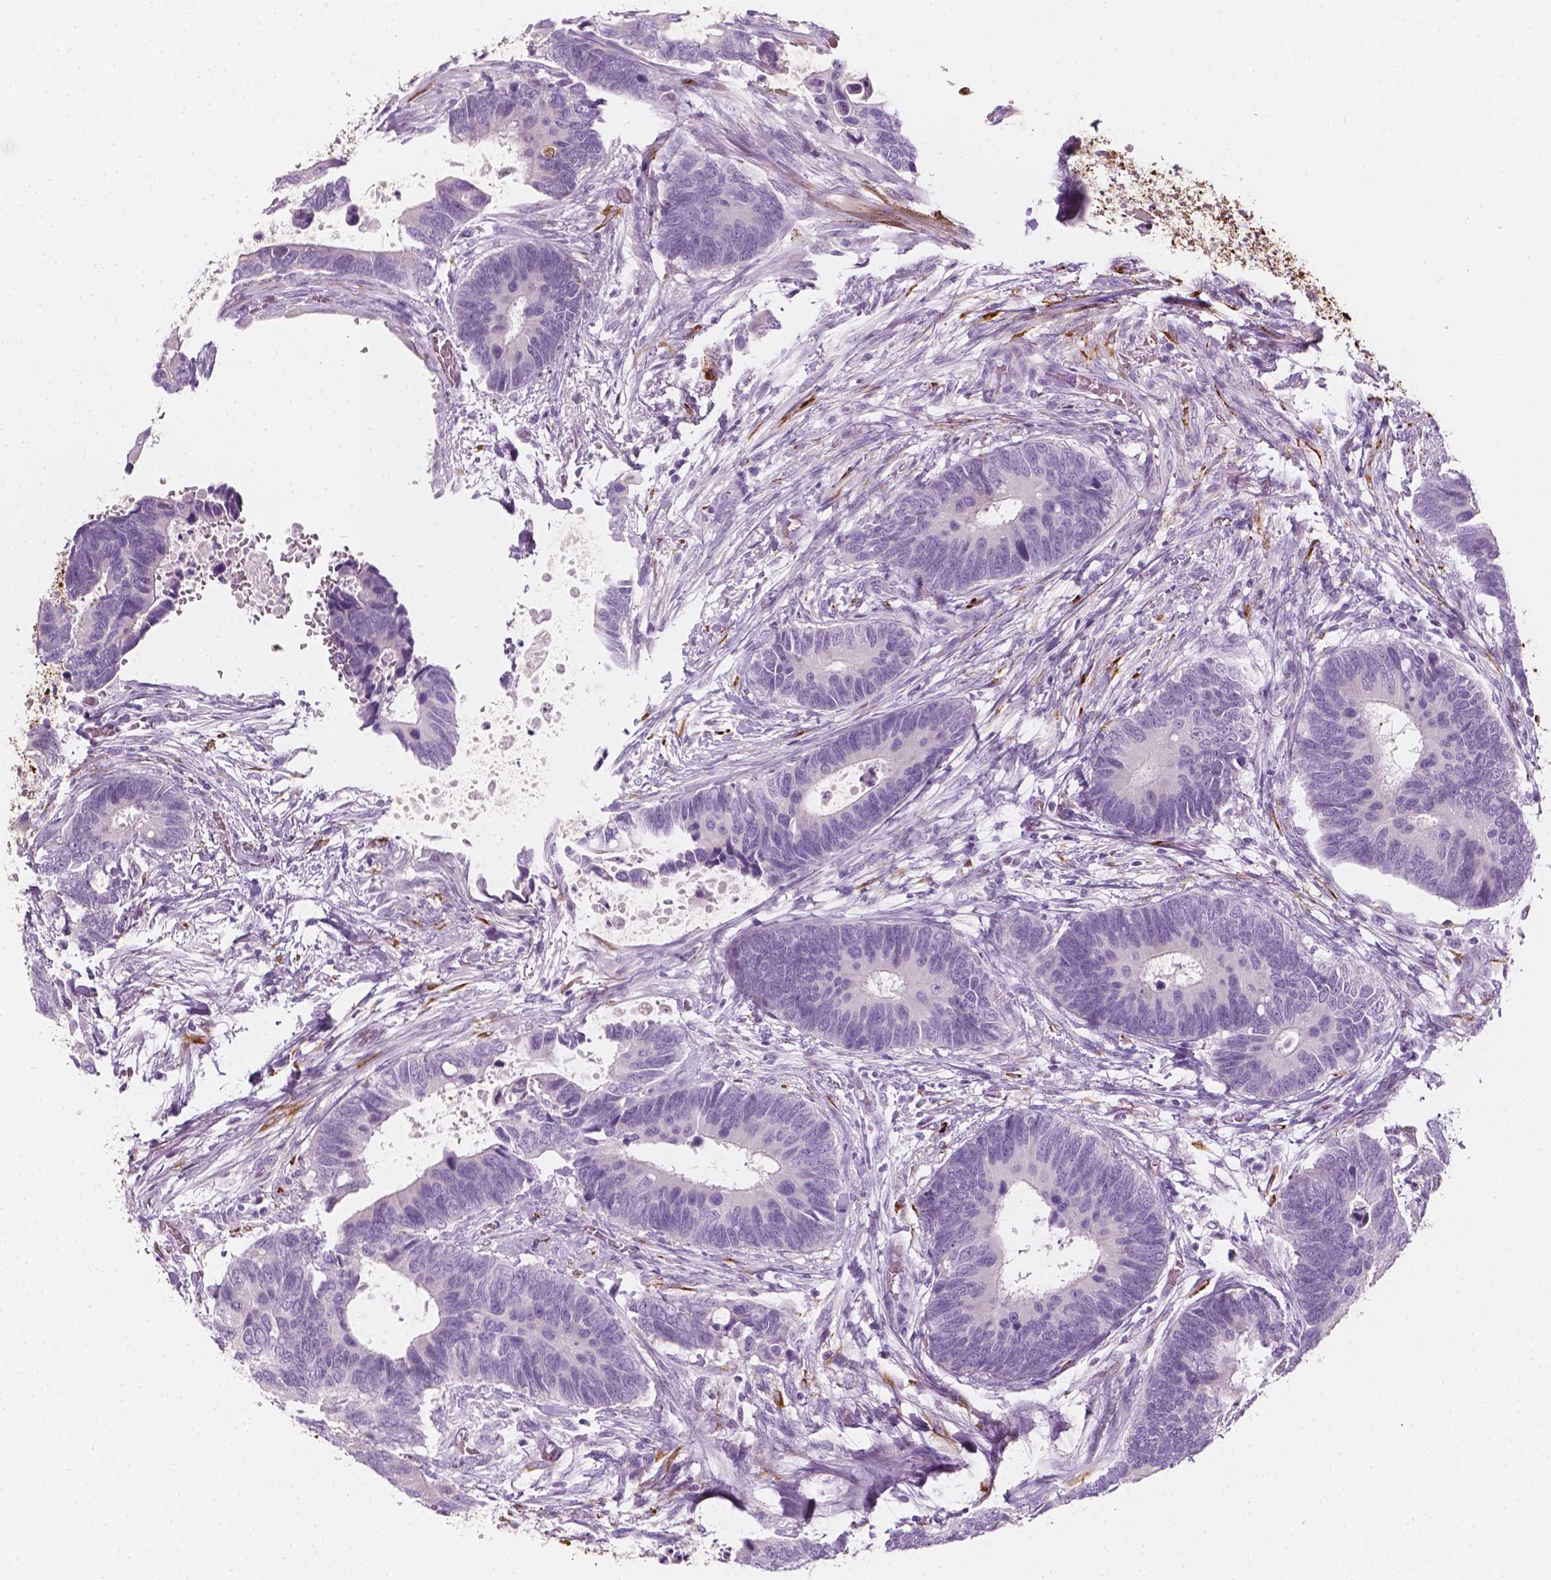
{"staining": {"intensity": "negative", "quantity": "none", "location": "none"}, "tissue": "colorectal cancer", "cell_type": "Tumor cells", "image_type": "cancer", "snomed": [{"axis": "morphology", "description": "Adenocarcinoma, NOS"}, {"axis": "topography", "description": "Colon"}], "caption": "Immunohistochemical staining of colorectal cancer (adenocarcinoma) demonstrates no significant expression in tumor cells.", "gene": "CES1", "patient": {"sex": "male", "age": 49}}